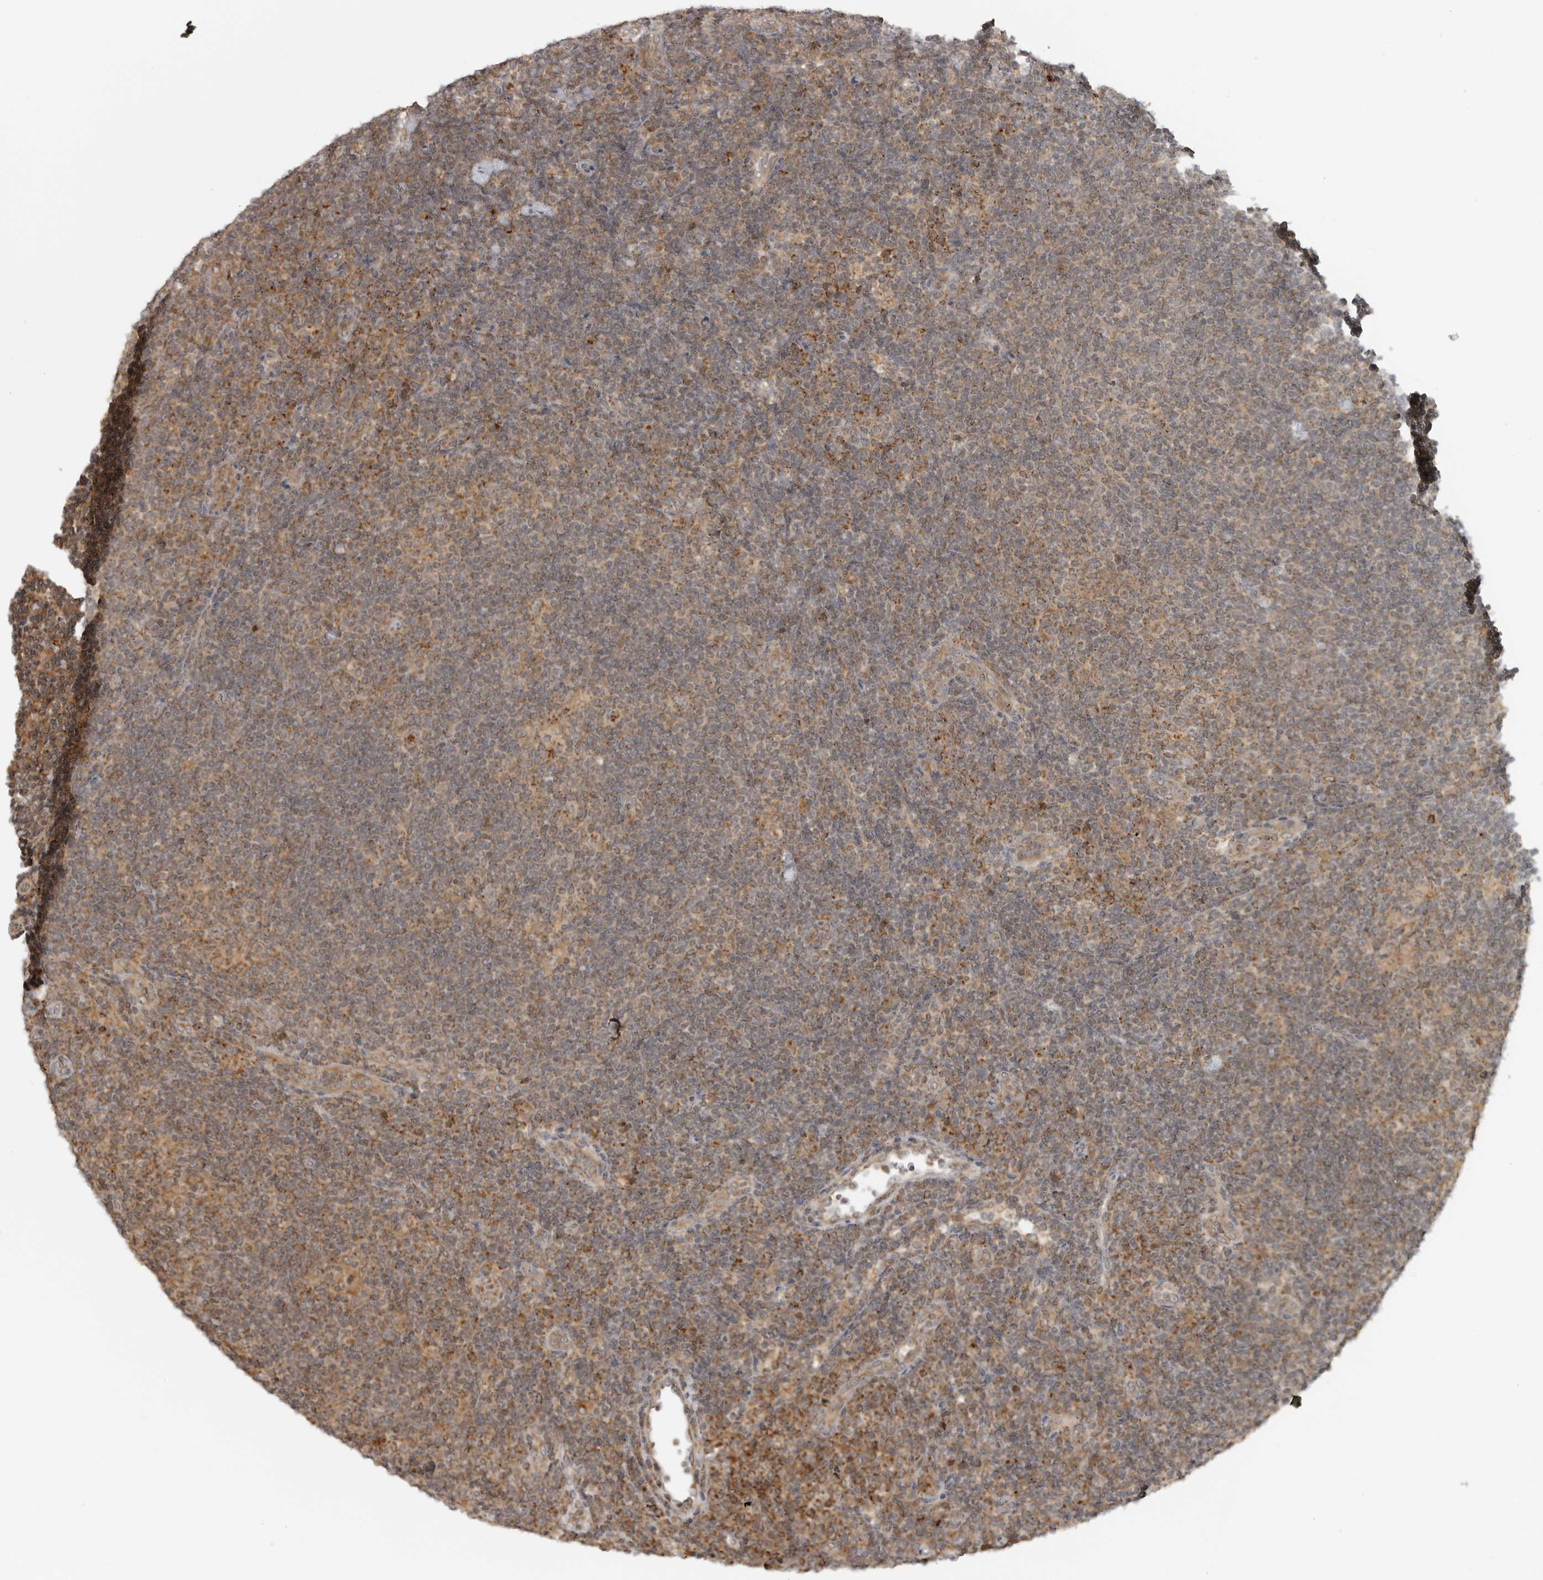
{"staining": {"intensity": "negative", "quantity": "none", "location": "none"}, "tissue": "lymphoma", "cell_type": "Tumor cells", "image_type": "cancer", "snomed": [{"axis": "morphology", "description": "Hodgkin's disease, NOS"}, {"axis": "topography", "description": "Lymph node"}], "caption": "Immunohistochemistry of lymphoma exhibits no expression in tumor cells. (DAB (3,3'-diaminobenzidine) immunohistochemistry (IHC), high magnification).", "gene": "COPA", "patient": {"sex": "female", "age": 57}}